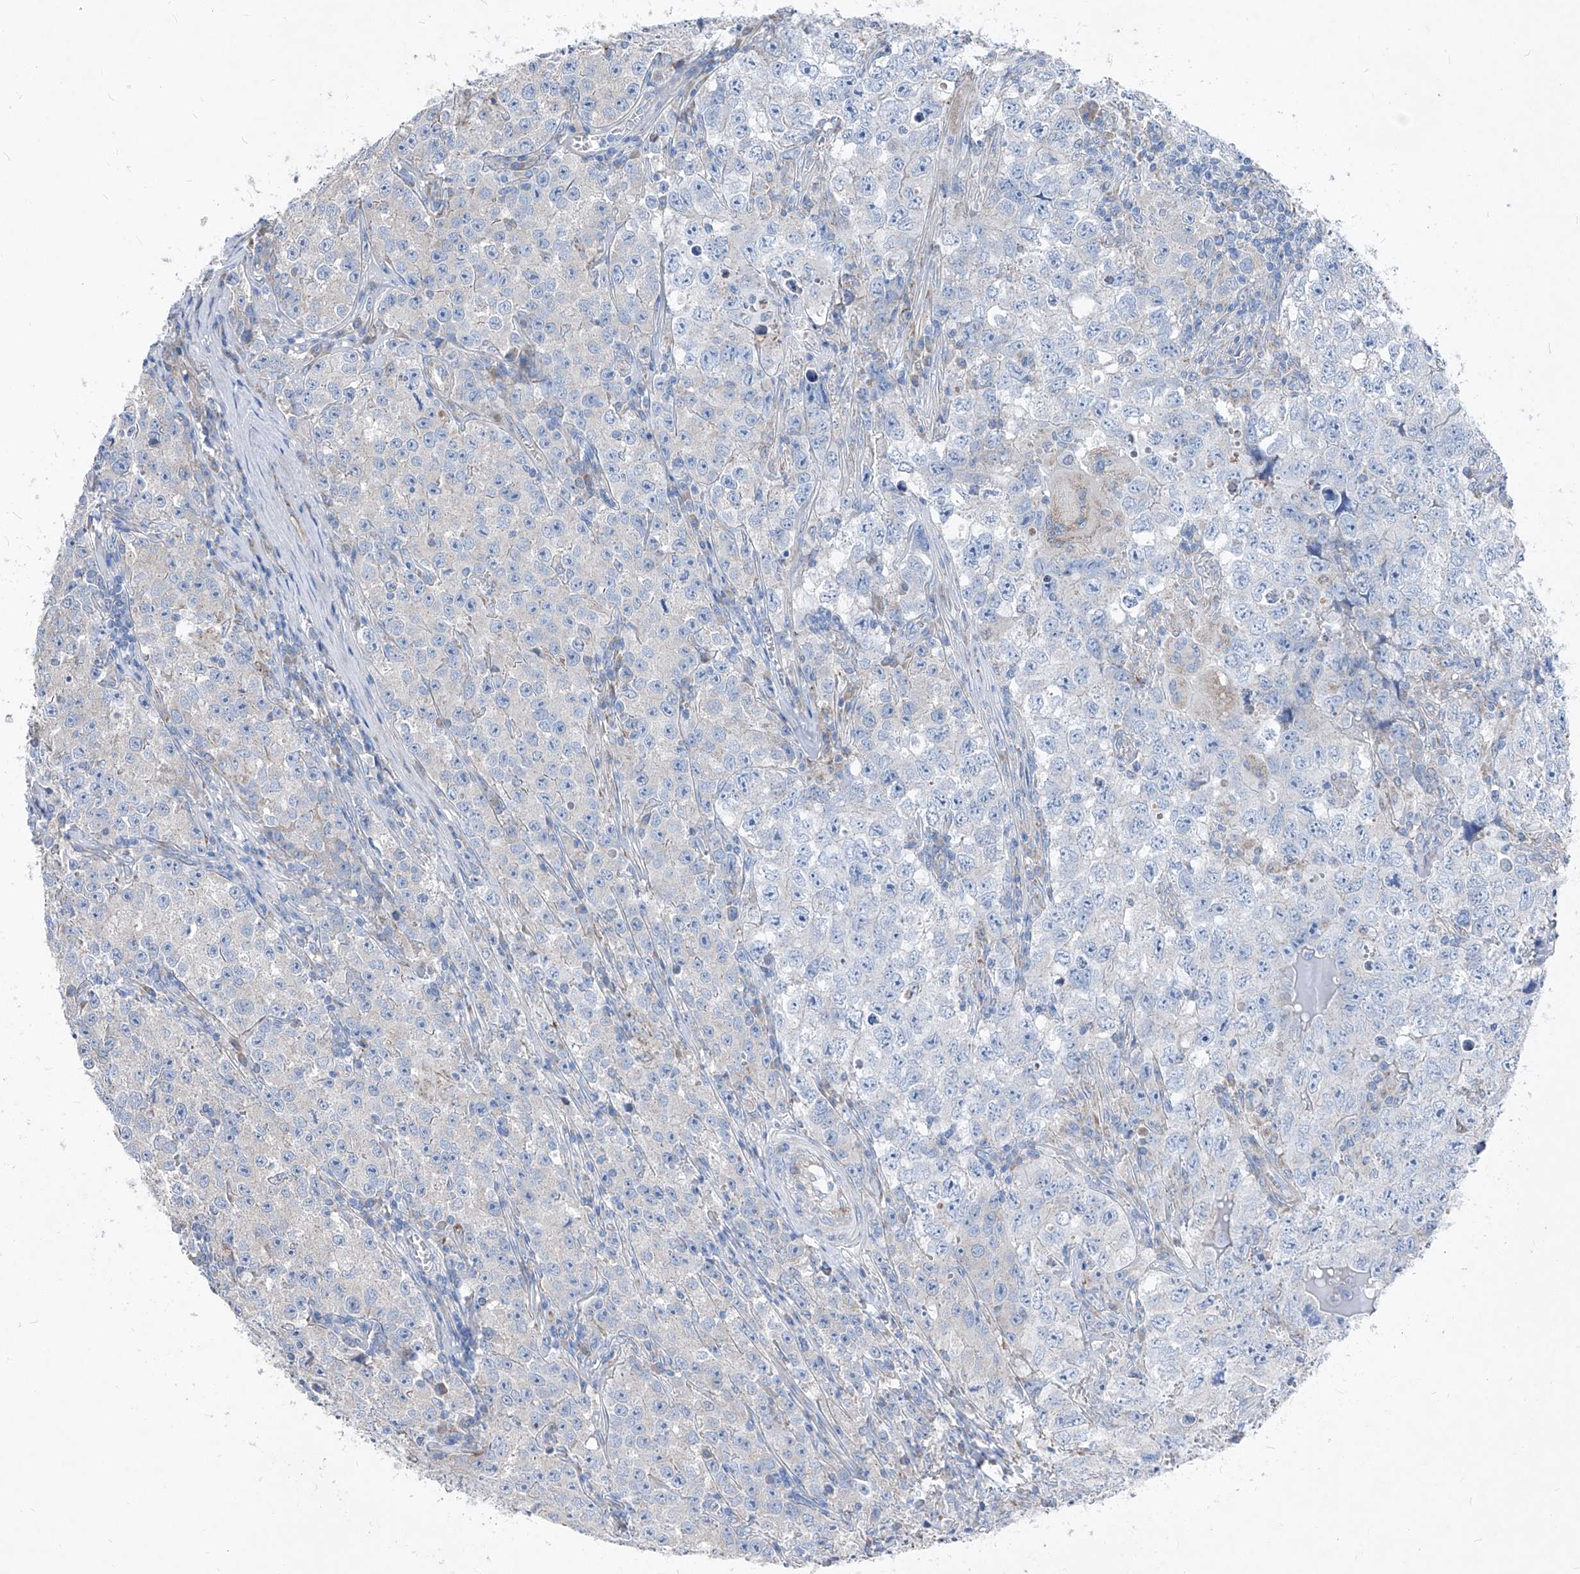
{"staining": {"intensity": "negative", "quantity": "none", "location": "none"}, "tissue": "testis cancer", "cell_type": "Tumor cells", "image_type": "cancer", "snomed": [{"axis": "morphology", "description": "Seminoma, NOS"}, {"axis": "morphology", "description": "Carcinoma, Embryonal, NOS"}, {"axis": "topography", "description": "Testis"}], "caption": "An image of human testis embryonal carcinoma is negative for staining in tumor cells.", "gene": "AGPS", "patient": {"sex": "male", "age": 43}}